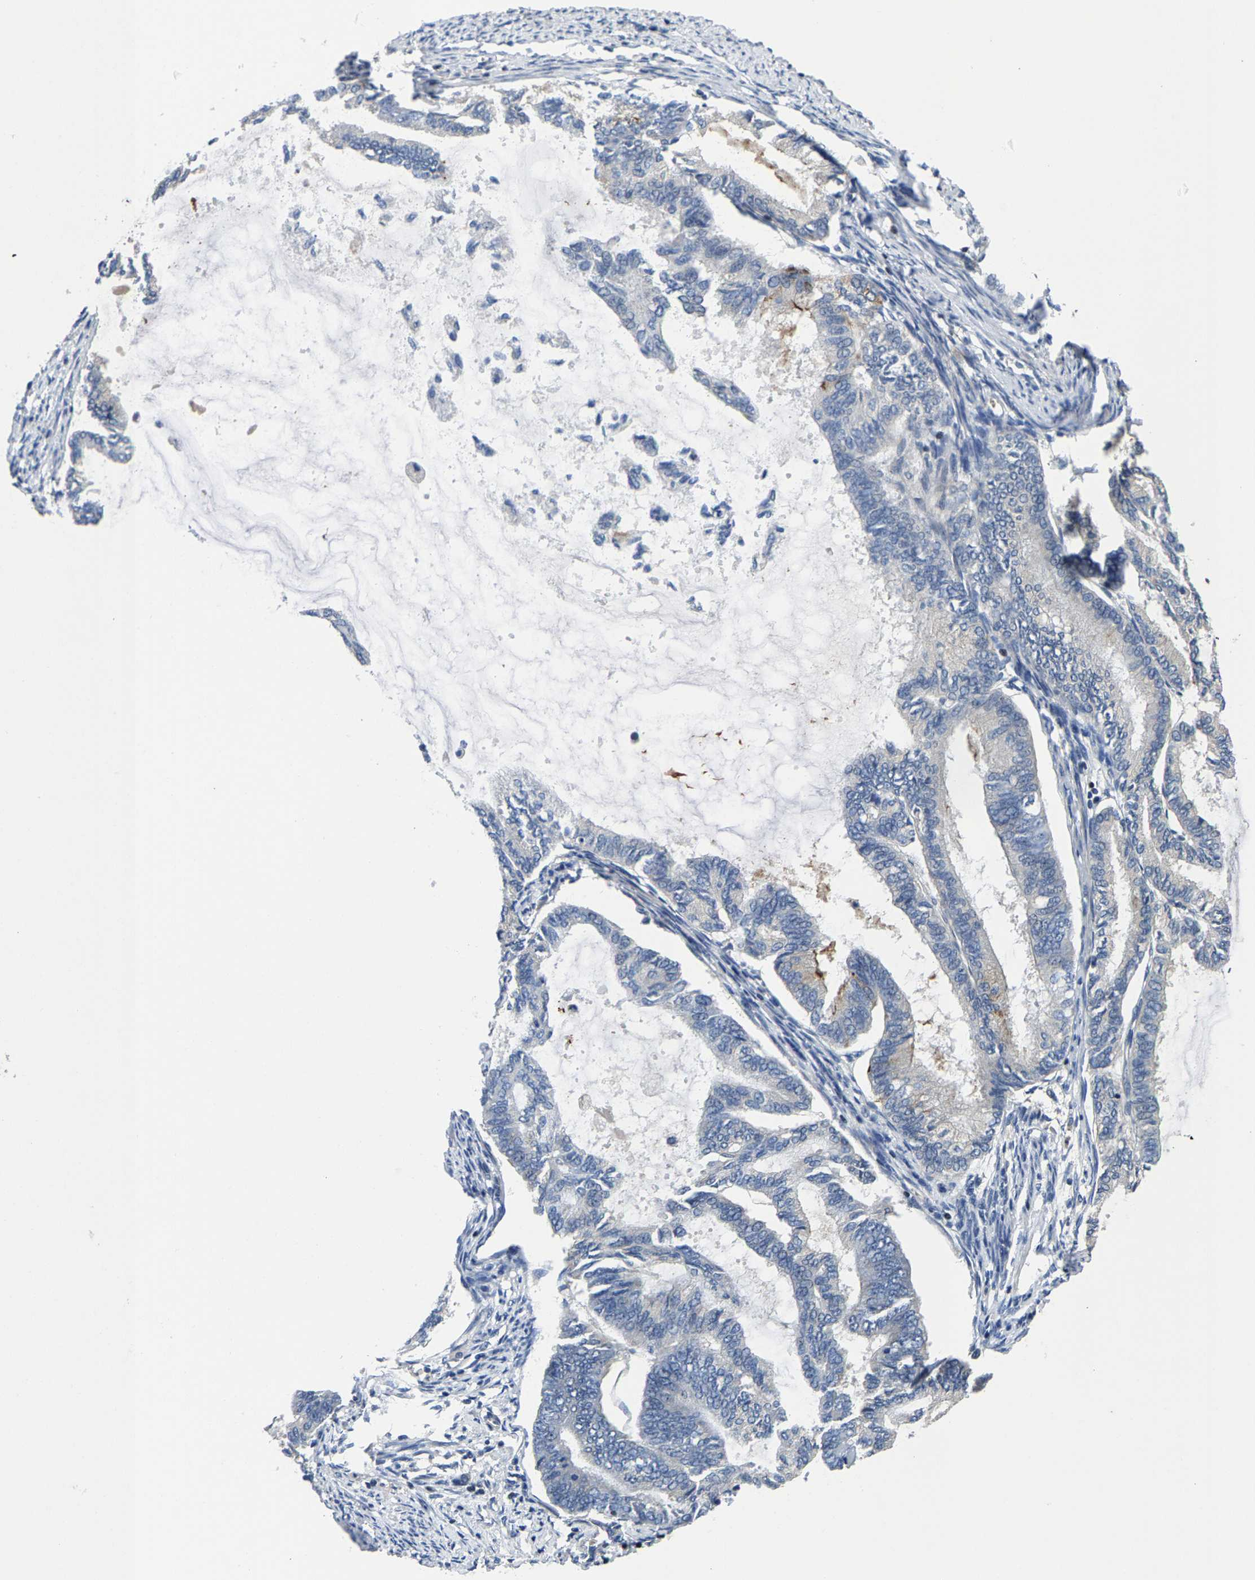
{"staining": {"intensity": "negative", "quantity": "none", "location": "none"}, "tissue": "endometrial cancer", "cell_type": "Tumor cells", "image_type": "cancer", "snomed": [{"axis": "morphology", "description": "Adenocarcinoma, NOS"}, {"axis": "topography", "description": "Endometrium"}], "caption": "An immunohistochemistry histopathology image of adenocarcinoma (endometrial) is shown. There is no staining in tumor cells of adenocarcinoma (endometrial).", "gene": "AGBL3", "patient": {"sex": "female", "age": 86}}